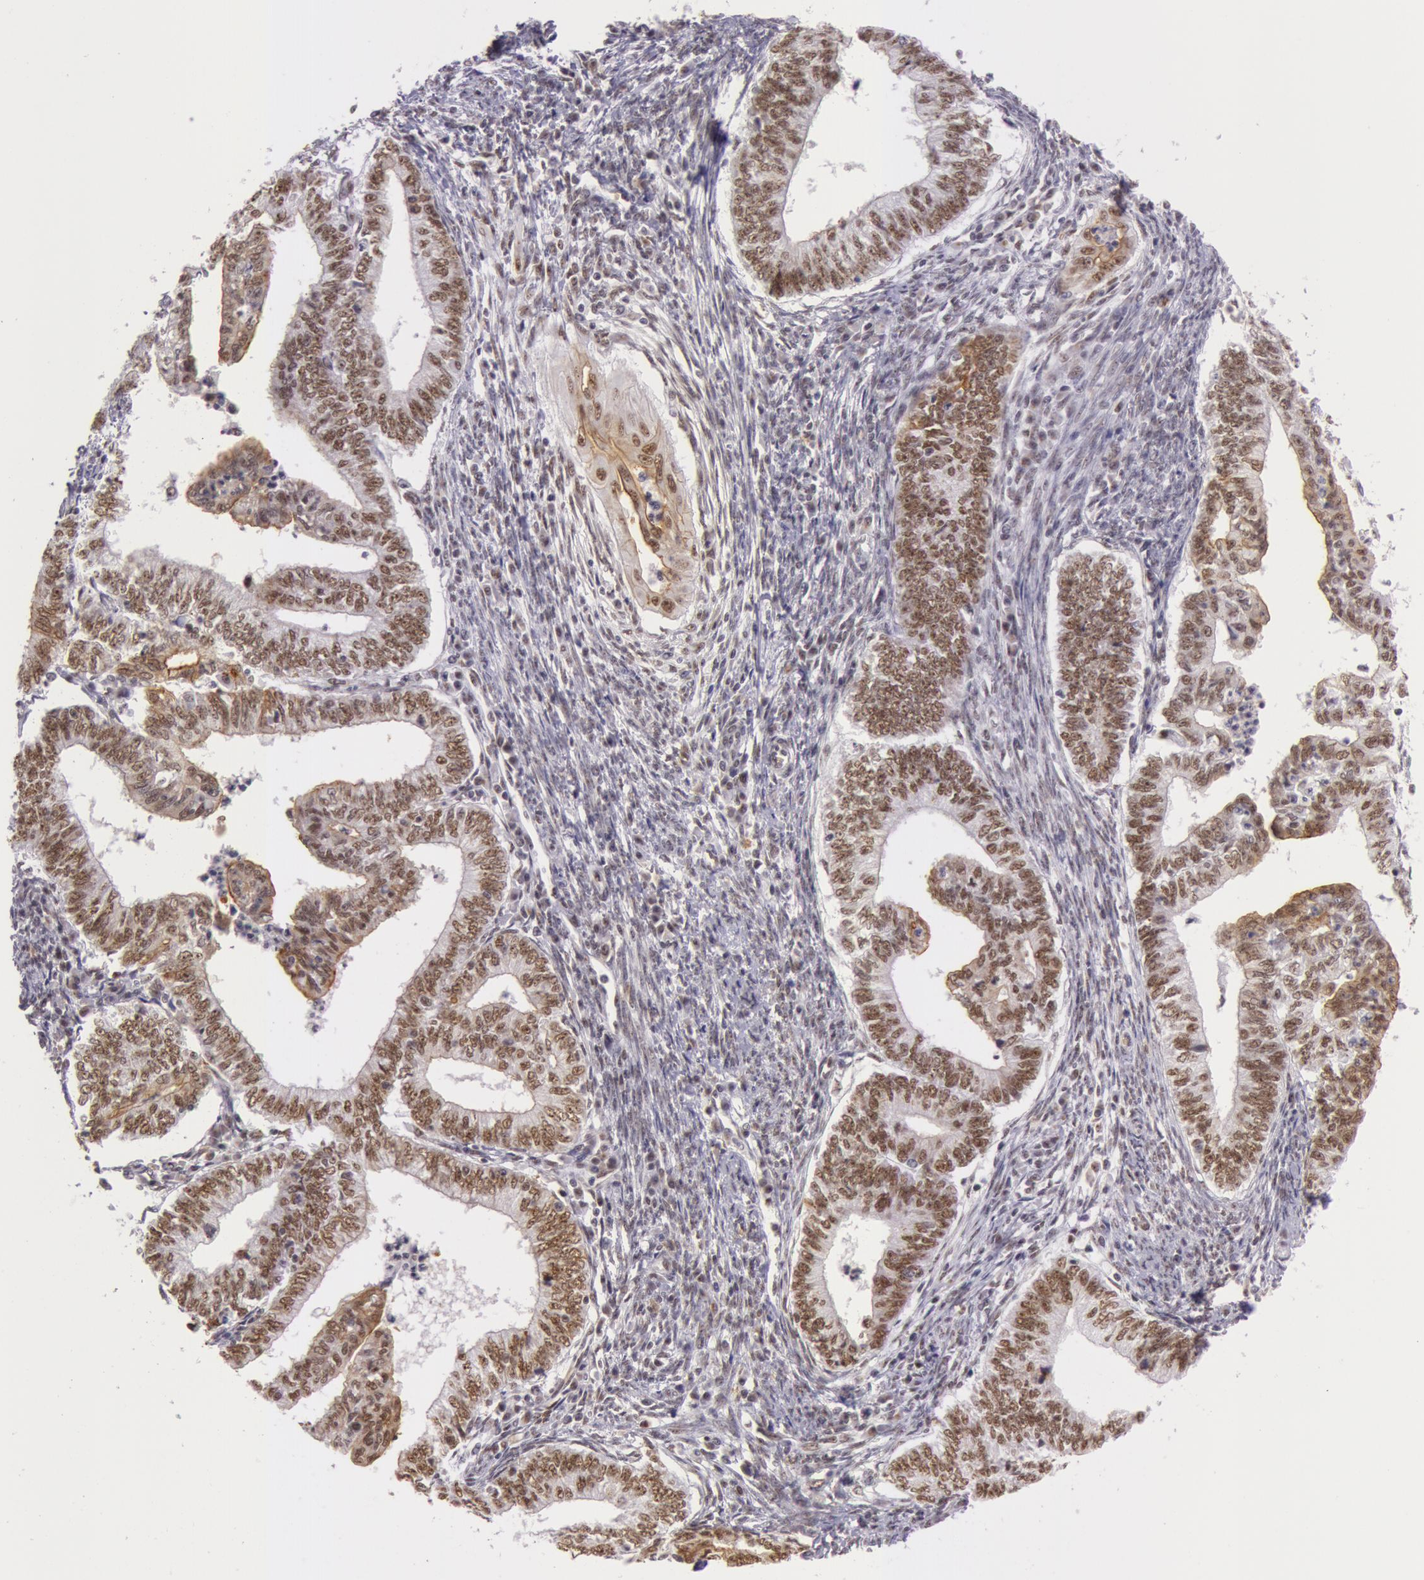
{"staining": {"intensity": "strong", "quantity": ">75%", "location": "nuclear"}, "tissue": "endometrial cancer", "cell_type": "Tumor cells", "image_type": "cancer", "snomed": [{"axis": "morphology", "description": "Adenocarcinoma, NOS"}, {"axis": "topography", "description": "Endometrium"}], "caption": "Immunohistochemistry (DAB) staining of human endometrial cancer shows strong nuclear protein staining in about >75% of tumor cells. Using DAB (brown) and hematoxylin (blue) stains, captured at high magnification using brightfield microscopy.", "gene": "NBN", "patient": {"sex": "female", "age": 66}}